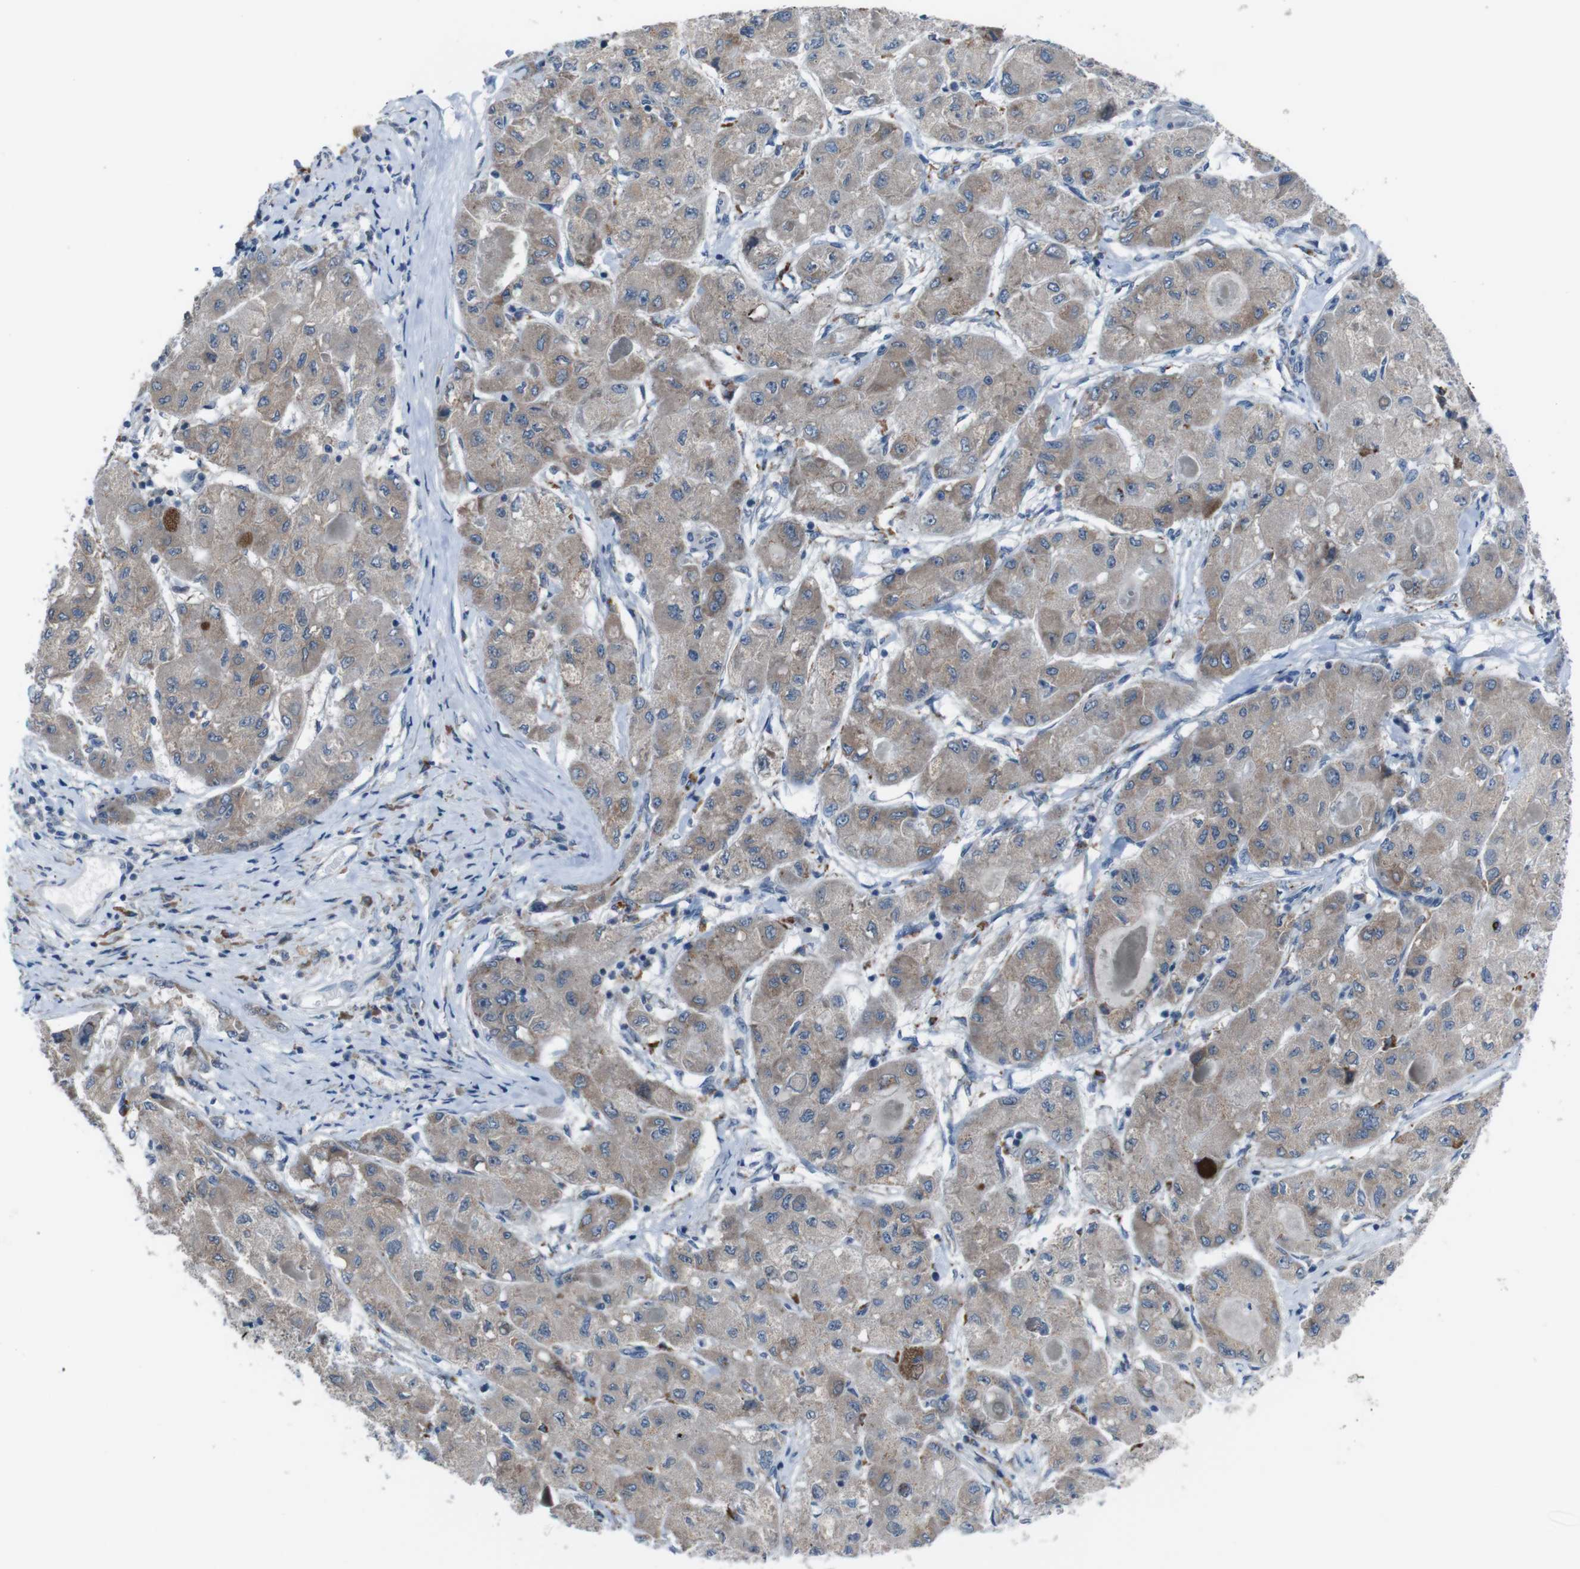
{"staining": {"intensity": "weak", "quantity": ">75%", "location": "cytoplasmic/membranous"}, "tissue": "liver cancer", "cell_type": "Tumor cells", "image_type": "cancer", "snomed": [{"axis": "morphology", "description": "Carcinoma, Hepatocellular, NOS"}, {"axis": "topography", "description": "Liver"}], "caption": "A brown stain shows weak cytoplasmic/membranous expression of a protein in liver cancer (hepatocellular carcinoma) tumor cells.", "gene": "CDH22", "patient": {"sex": "male", "age": 80}}